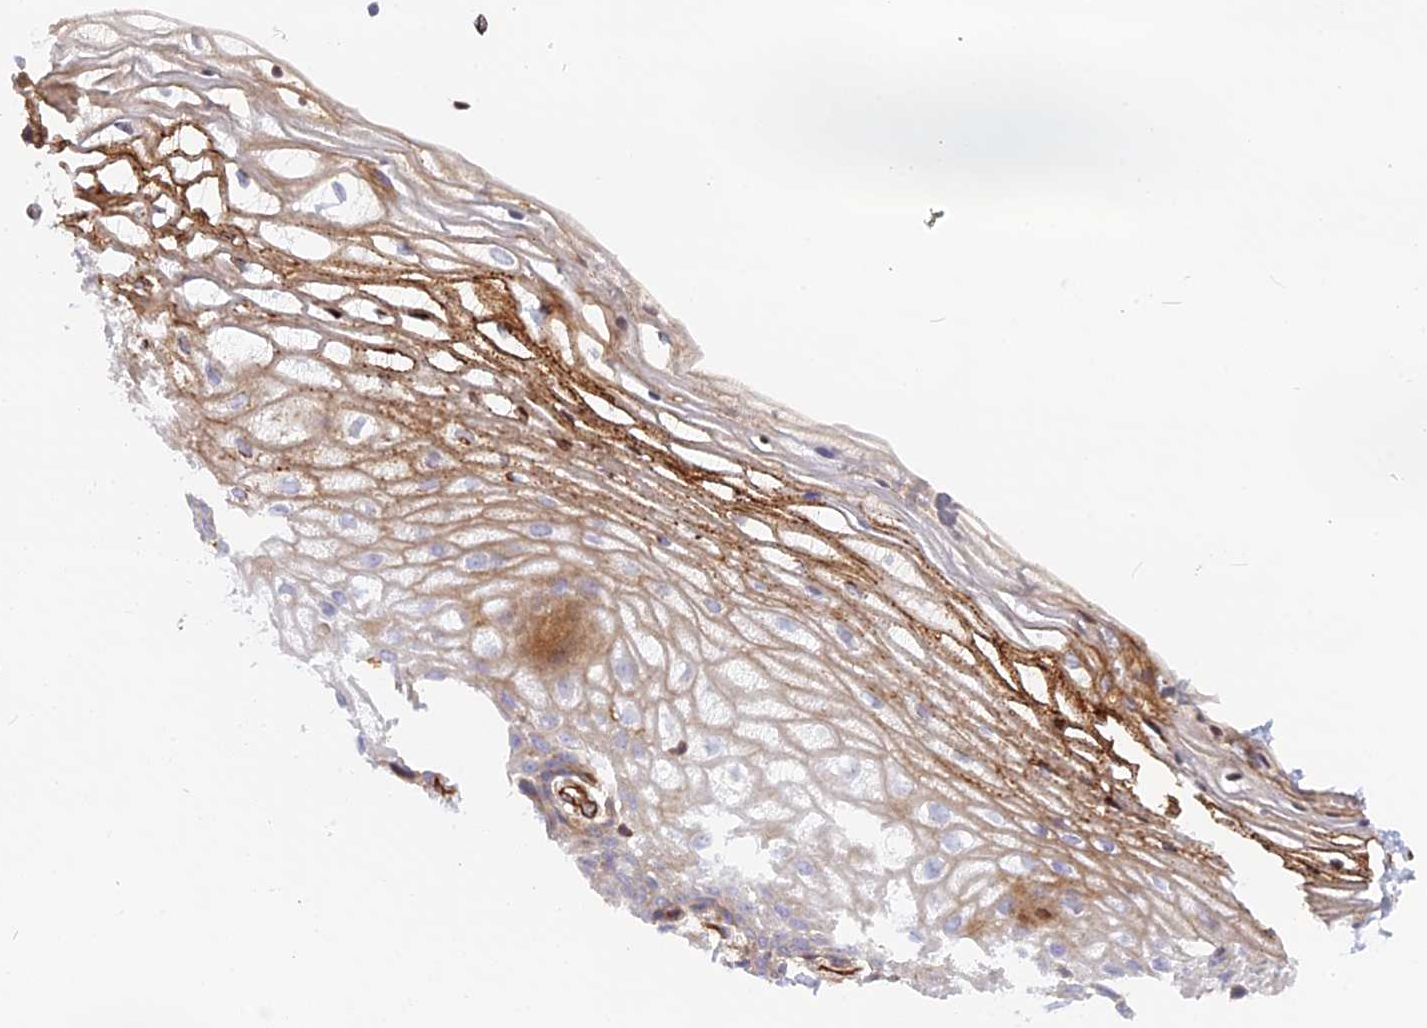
{"staining": {"intensity": "moderate", "quantity": "25%-75%", "location": "cytoplasmic/membranous"}, "tissue": "vagina", "cell_type": "Squamous epithelial cells", "image_type": "normal", "snomed": [{"axis": "morphology", "description": "Normal tissue, NOS"}, {"axis": "topography", "description": "Vagina"}], "caption": "IHC staining of unremarkable vagina, which displays medium levels of moderate cytoplasmic/membranous positivity in about 25%-75% of squamous epithelial cells indicating moderate cytoplasmic/membranous protein positivity. The staining was performed using DAB (brown) for protein detection and nuclei were counterstained in hematoxylin (blue).", "gene": "CNBD2", "patient": {"sex": "female", "age": 60}}